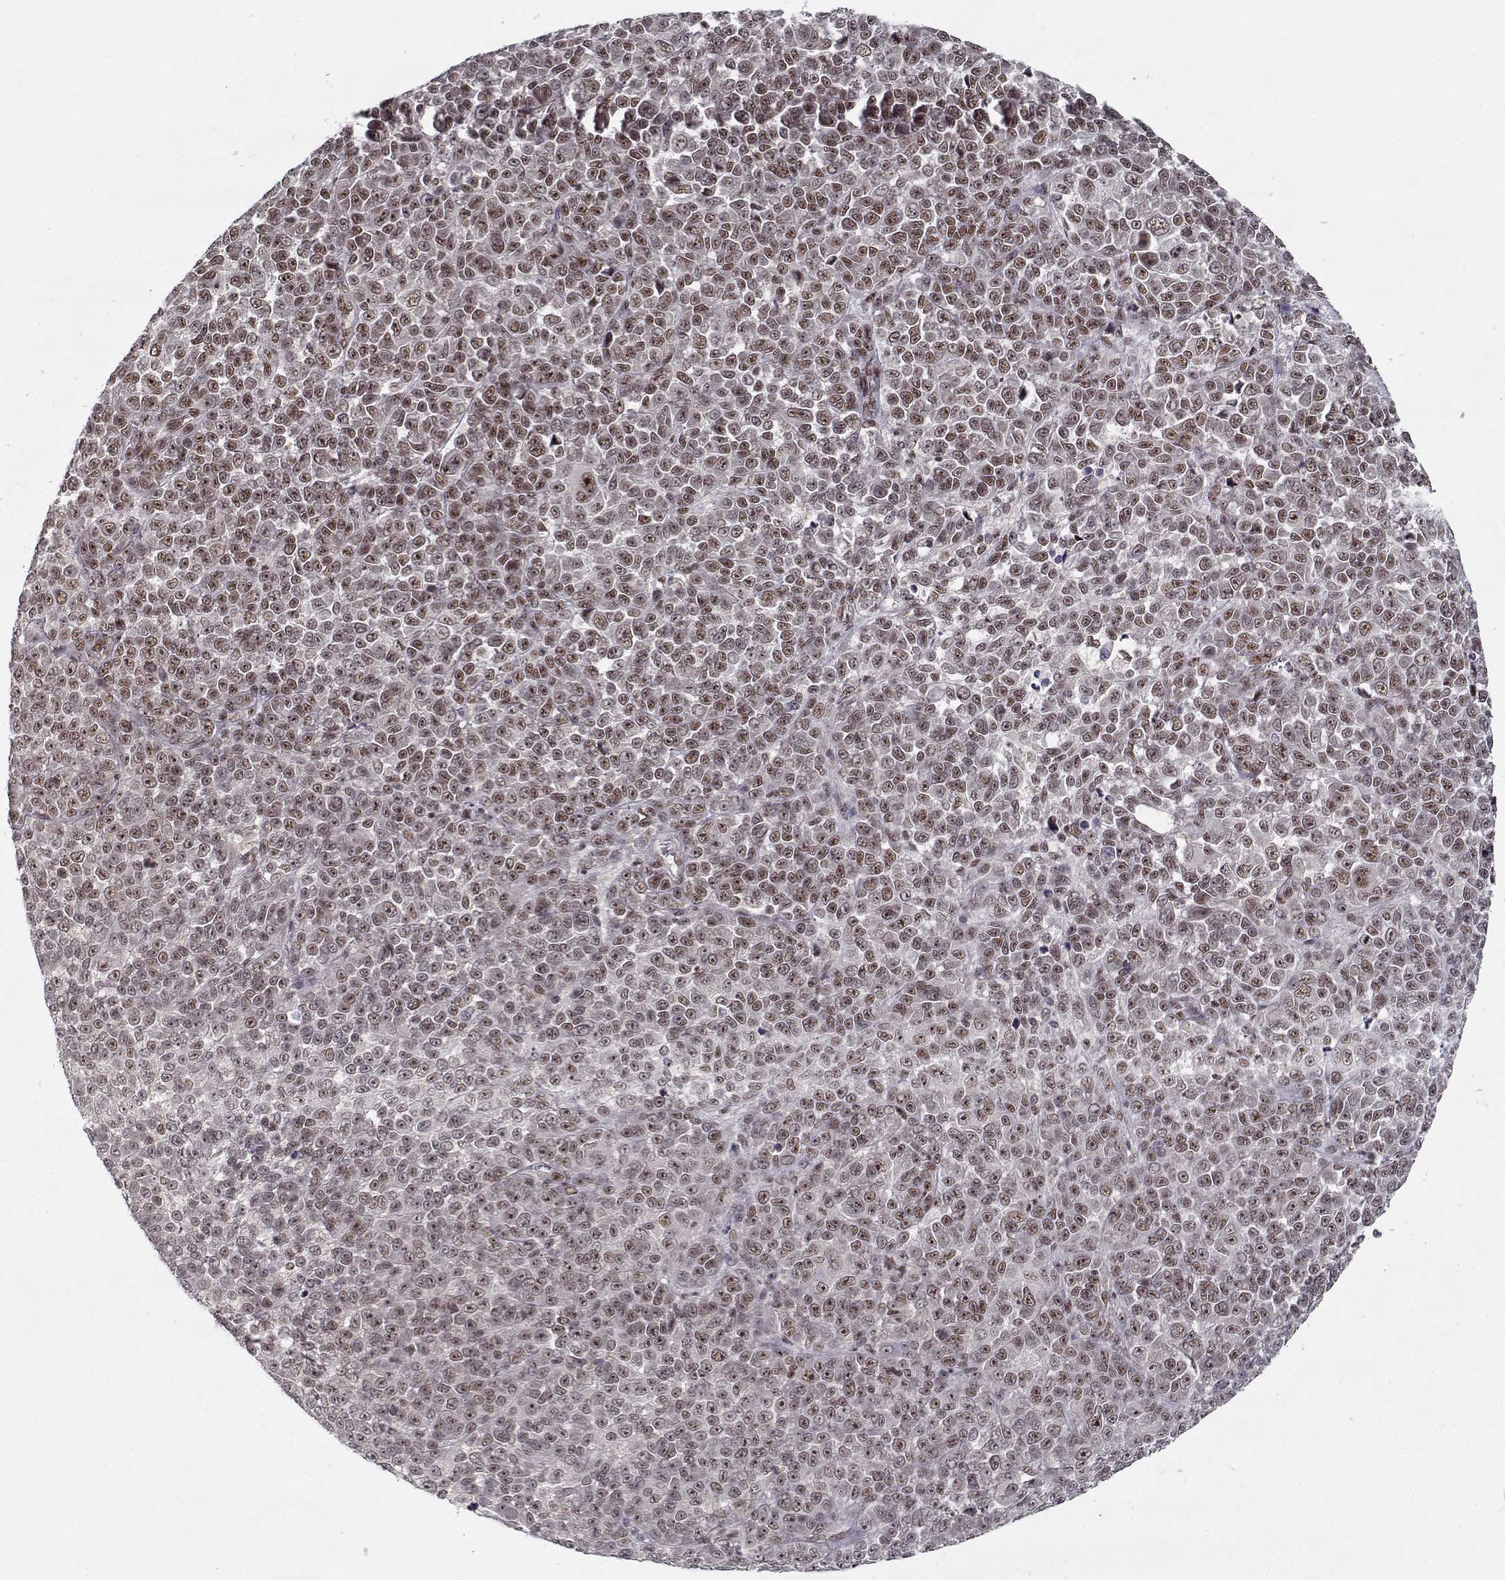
{"staining": {"intensity": "weak", "quantity": ">75%", "location": "nuclear"}, "tissue": "melanoma", "cell_type": "Tumor cells", "image_type": "cancer", "snomed": [{"axis": "morphology", "description": "Malignant melanoma, NOS"}, {"axis": "topography", "description": "Skin"}], "caption": "Melanoma stained with IHC demonstrates weak nuclear expression in approximately >75% of tumor cells.", "gene": "TESPA1", "patient": {"sex": "female", "age": 95}}